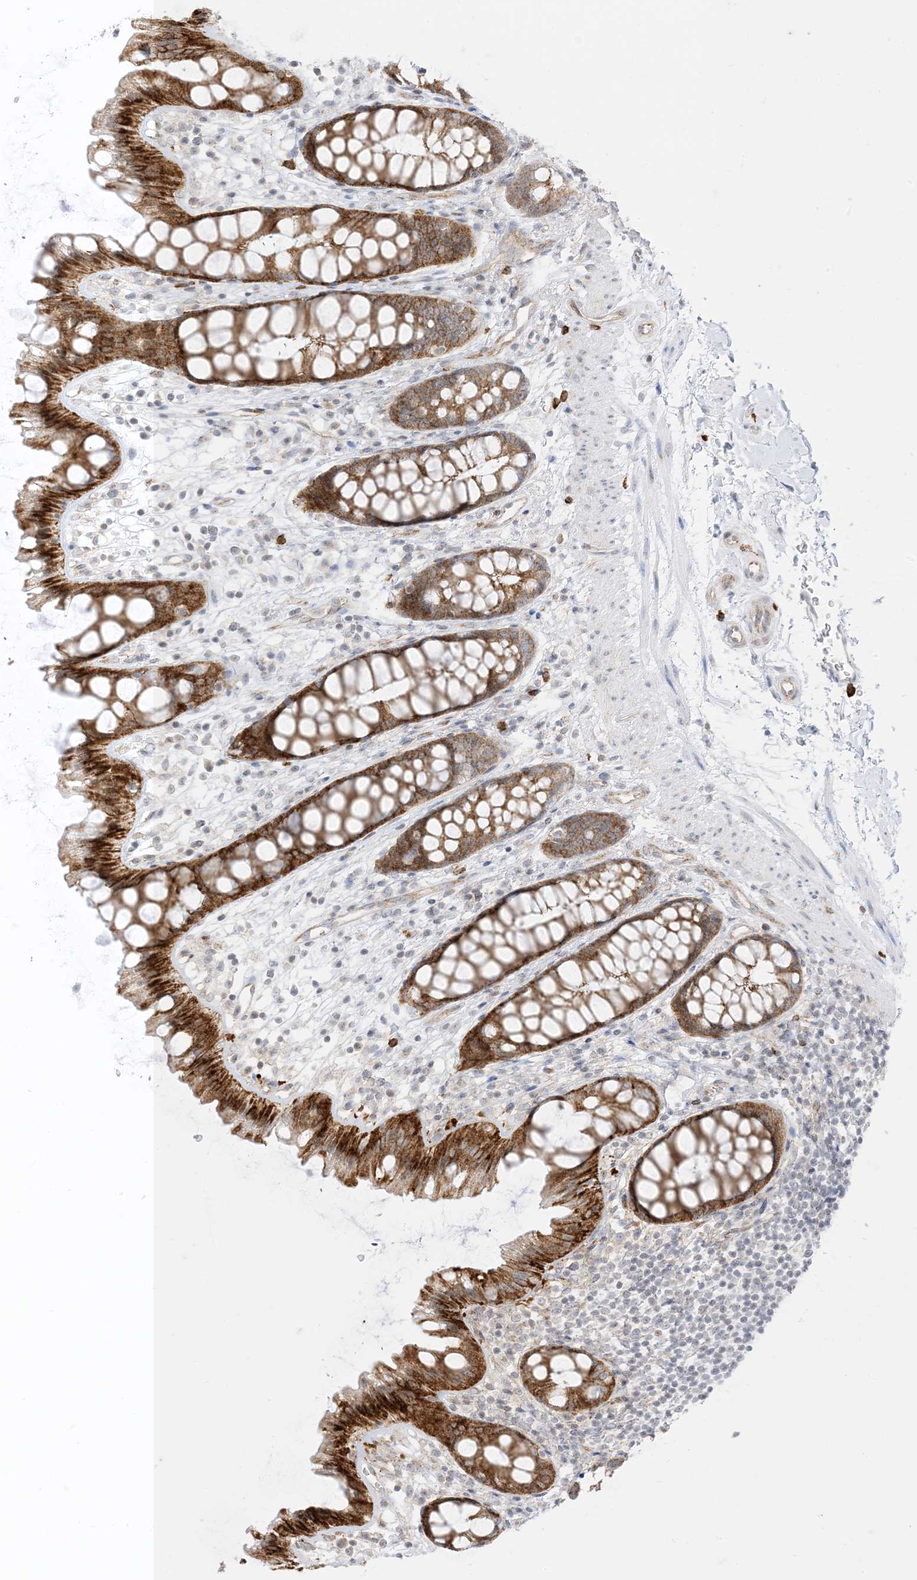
{"staining": {"intensity": "moderate", "quantity": ">75%", "location": "cytoplasmic/membranous"}, "tissue": "rectum", "cell_type": "Glandular cells", "image_type": "normal", "snomed": [{"axis": "morphology", "description": "Normal tissue, NOS"}, {"axis": "topography", "description": "Rectum"}], "caption": "This image displays immunohistochemistry staining of unremarkable human rectum, with medium moderate cytoplasmic/membranous staining in approximately >75% of glandular cells.", "gene": "RAC1", "patient": {"sex": "female", "age": 65}}